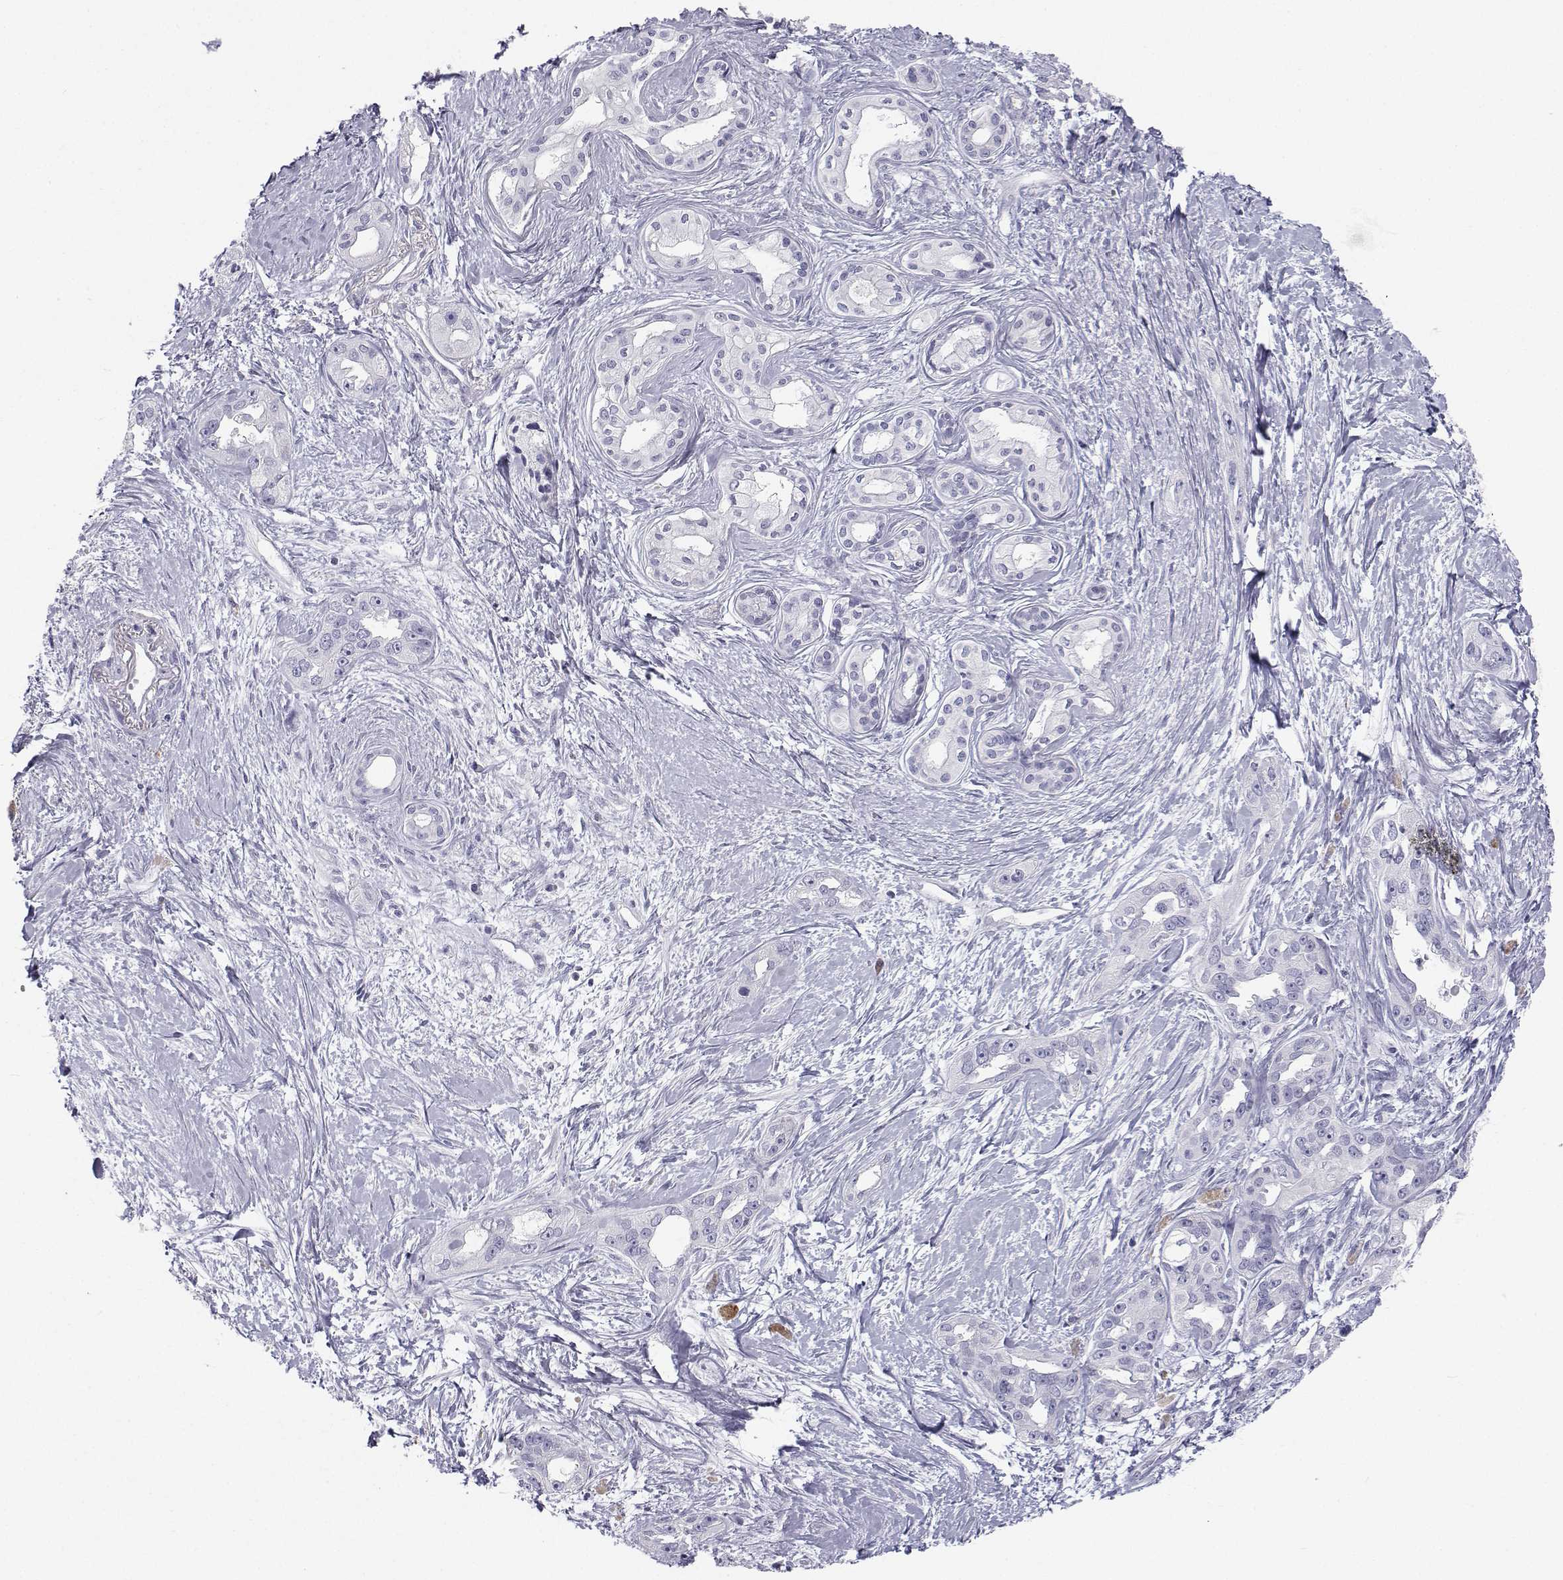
{"staining": {"intensity": "negative", "quantity": "none", "location": "none"}, "tissue": "pancreatic cancer", "cell_type": "Tumor cells", "image_type": "cancer", "snomed": [{"axis": "morphology", "description": "Adenocarcinoma, NOS"}, {"axis": "topography", "description": "Pancreas"}], "caption": "Tumor cells show no significant staining in pancreatic cancer.", "gene": "TTN", "patient": {"sex": "female", "age": 50}}